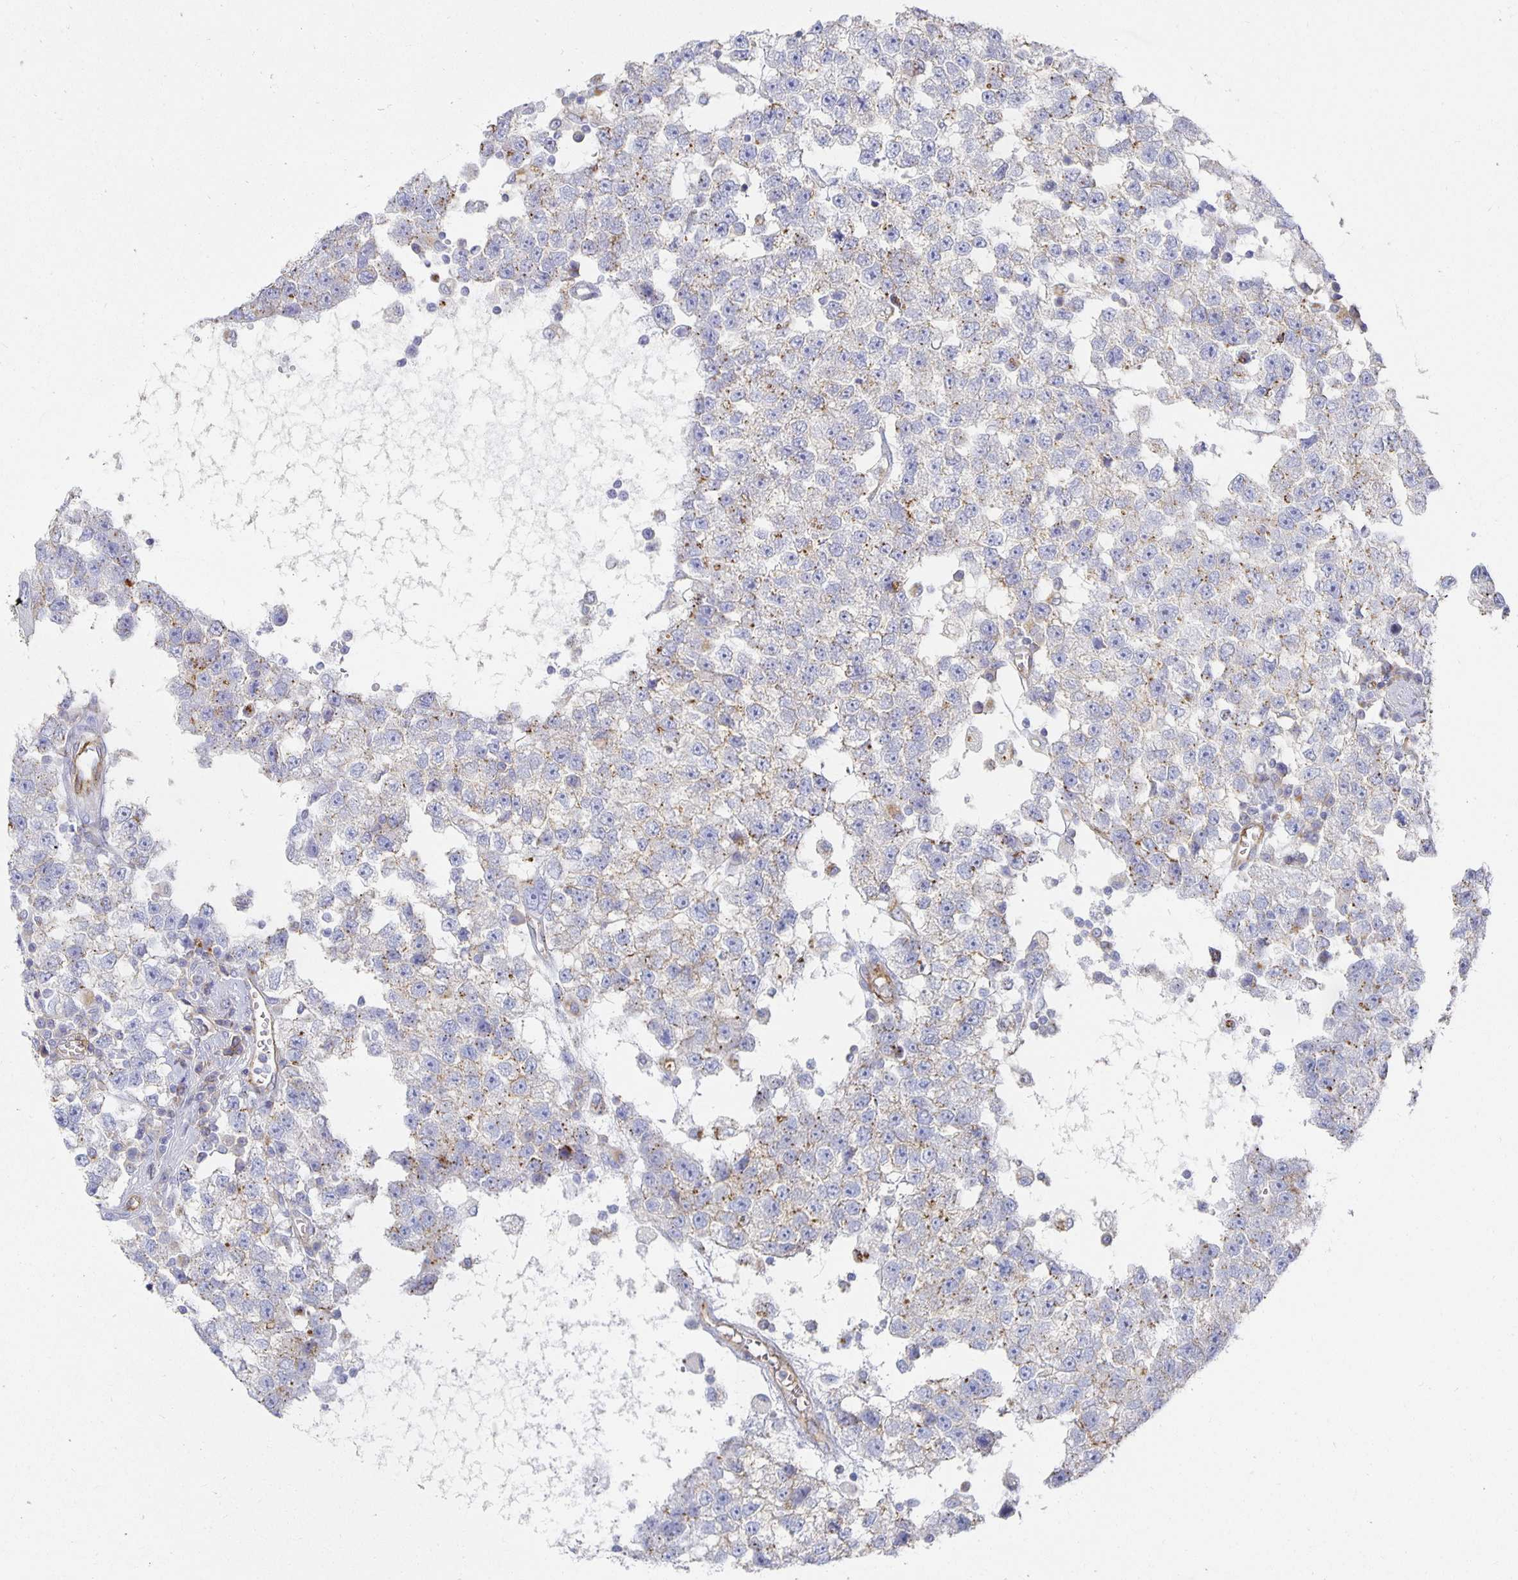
{"staining": {"intensity": "weak", "quantity": "25%-75%", "location": "cytoplasmic/membranous"}, "tissue": "testis cancer", "cell_type": "Tumor cells", "image_type": "cancer", "snomed": [{"axis": "morphology", "description": "Seminoma, NOS"}, {"axis": "topography", "description": "Testis"}], "caption": "A high-resolution photomicrograph shows immunohistochemistry (IHC) staining of testis seminoma, which demonstrates weak cytoplasmic/membranous staining in about 25%-75% of tumor cells. (IHC, brightfield microscopy, high magnification).", "gene": "TAAR1", "patient": {"sex": "male", "age": 34}}